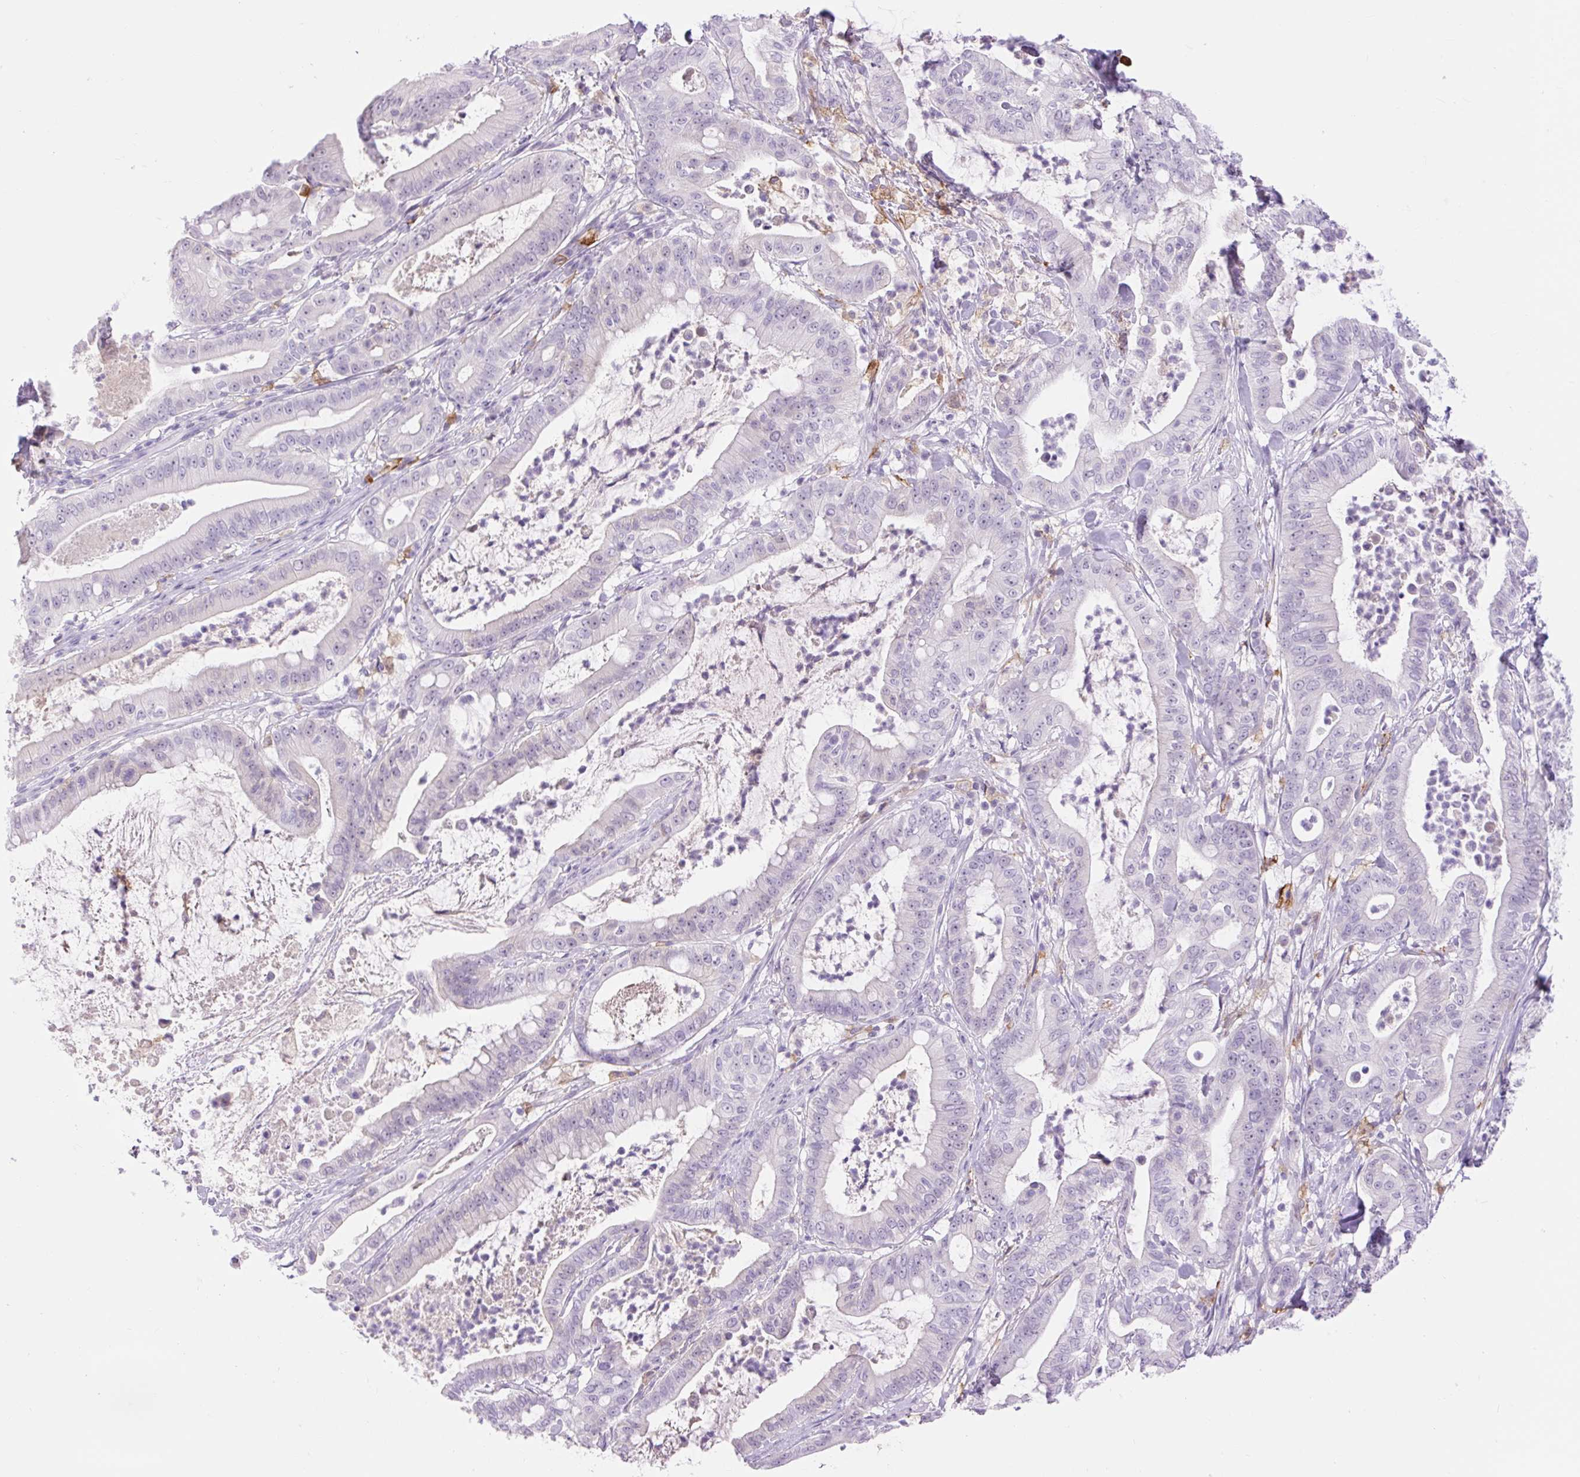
{"staining": {"intensity": "negative", "quantity": "none", "location": "none"}, "tissue": "pancreatic cancer", "cell_type": "Tumor cells", "image_type": "cancer", "snomed": [{"axis": "morphology", "description": "Adenocarcinoma, NOS"}, {"axis": "topography", "description": "Pancreas"}], "caption": "DAB (3,3'-diaminobenzidine) immunohistochemical staining of human pancreatic cancer (adenocarcinoma) demonstrates no significant positivity in tumor cells. (Stains: DAB immunohistochemistry with hematoxylin counter stain, Microscopy: brightfield microscopy at high magnification).", "gene": "SIGLEC1", "patient": {"sex": "male", "age": 71}}